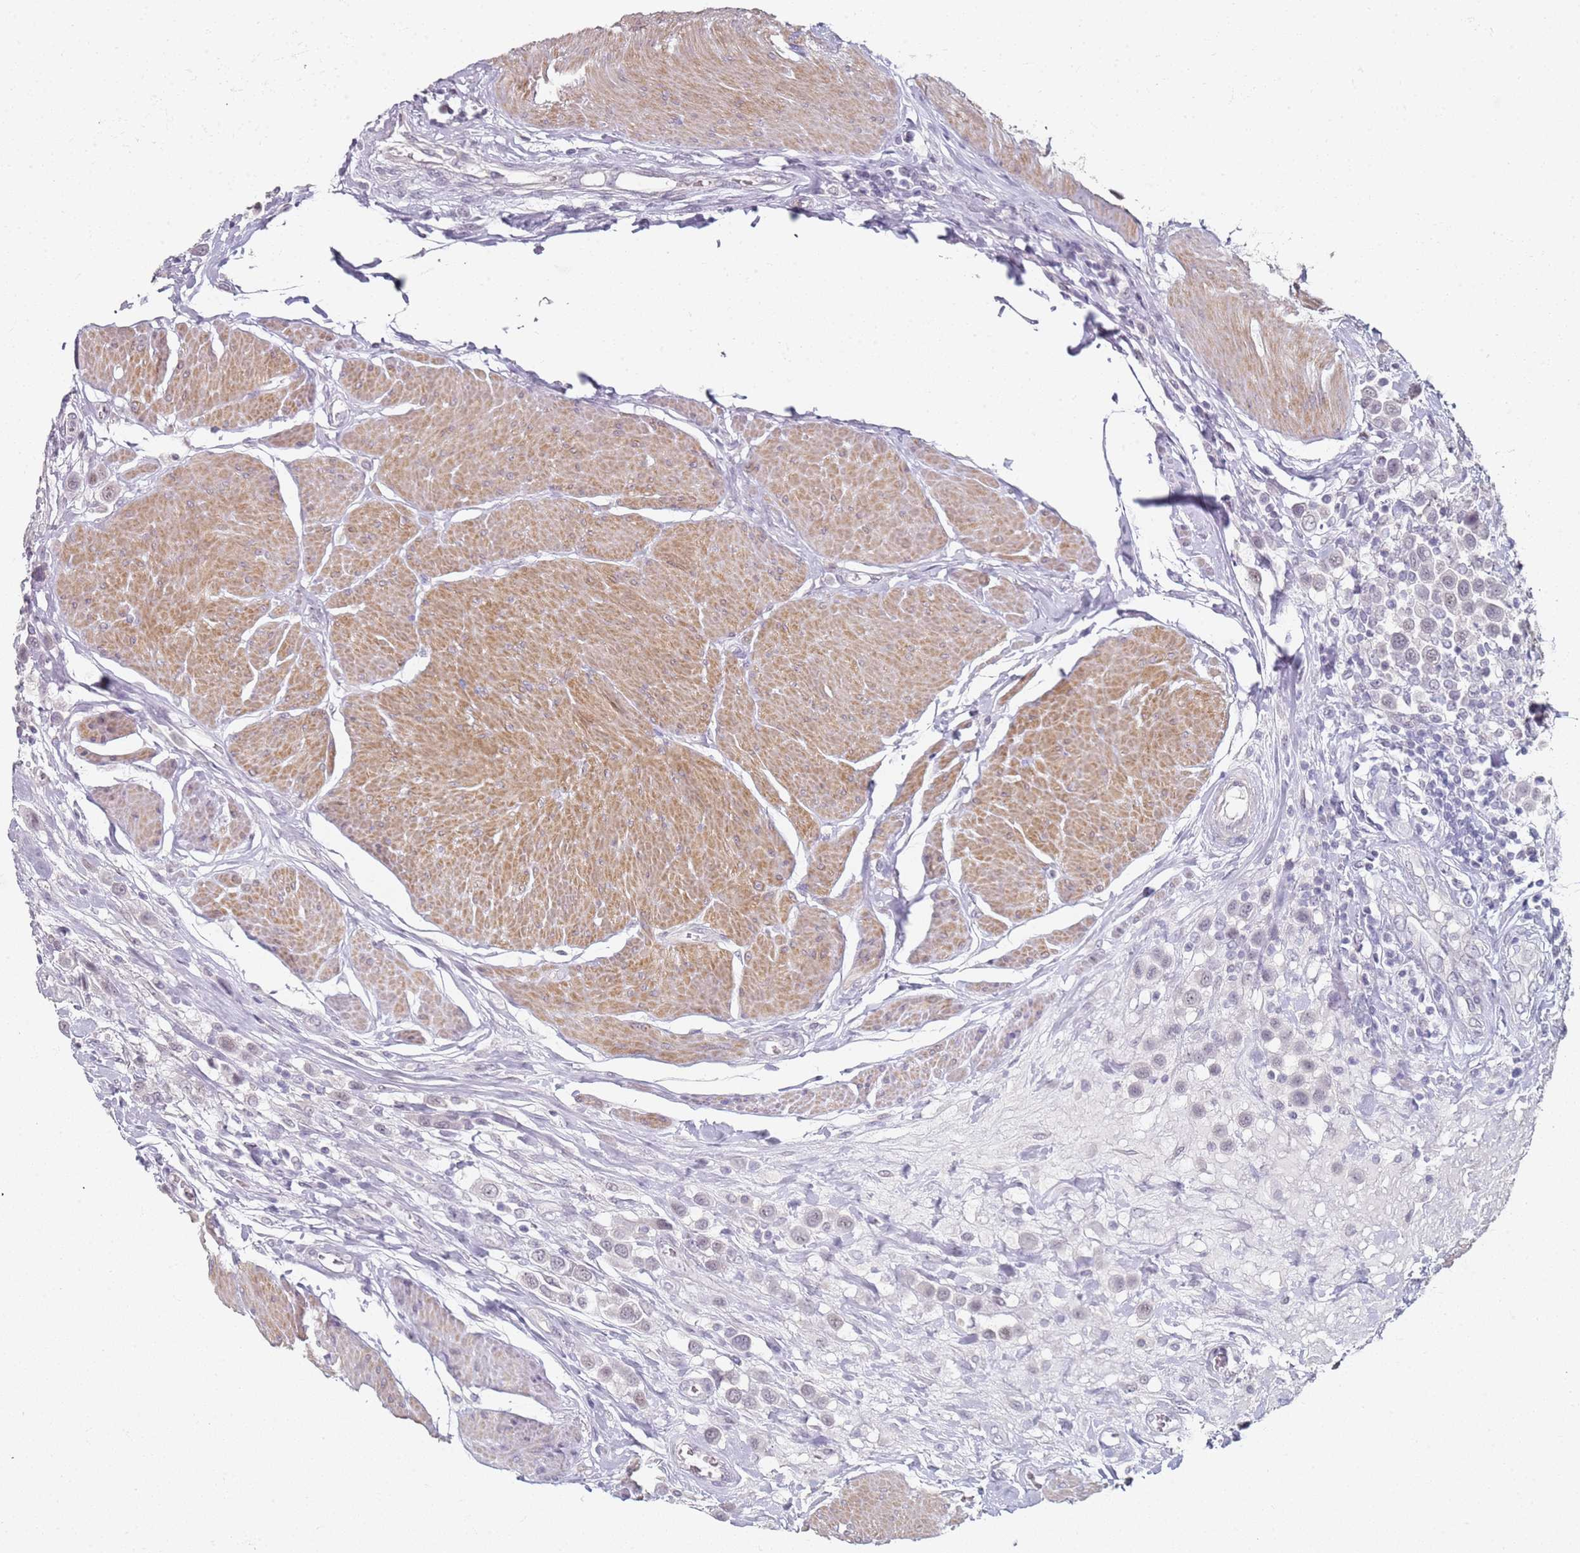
{"staining": {"intensity": "weak", "quantity": "25%-75%", "location": "nuclear"}, "tissue": "urothelial cancer", "cell_type": "Tumor cells", "image_type": "cancer", "snomed": [{"axis": "morphology", "description": "Urothelial carcinoma, High grade"}, {"axis": "topography", "description": "Urinary bladder"}], "caption": "This is a histology image of IHC staining of high-grade urothelial carcinoma, which shows weak positivity in the nuclear of tumor cells.", "gene": "DNAH11", "patient": {"sex": "male", "age": 50}}